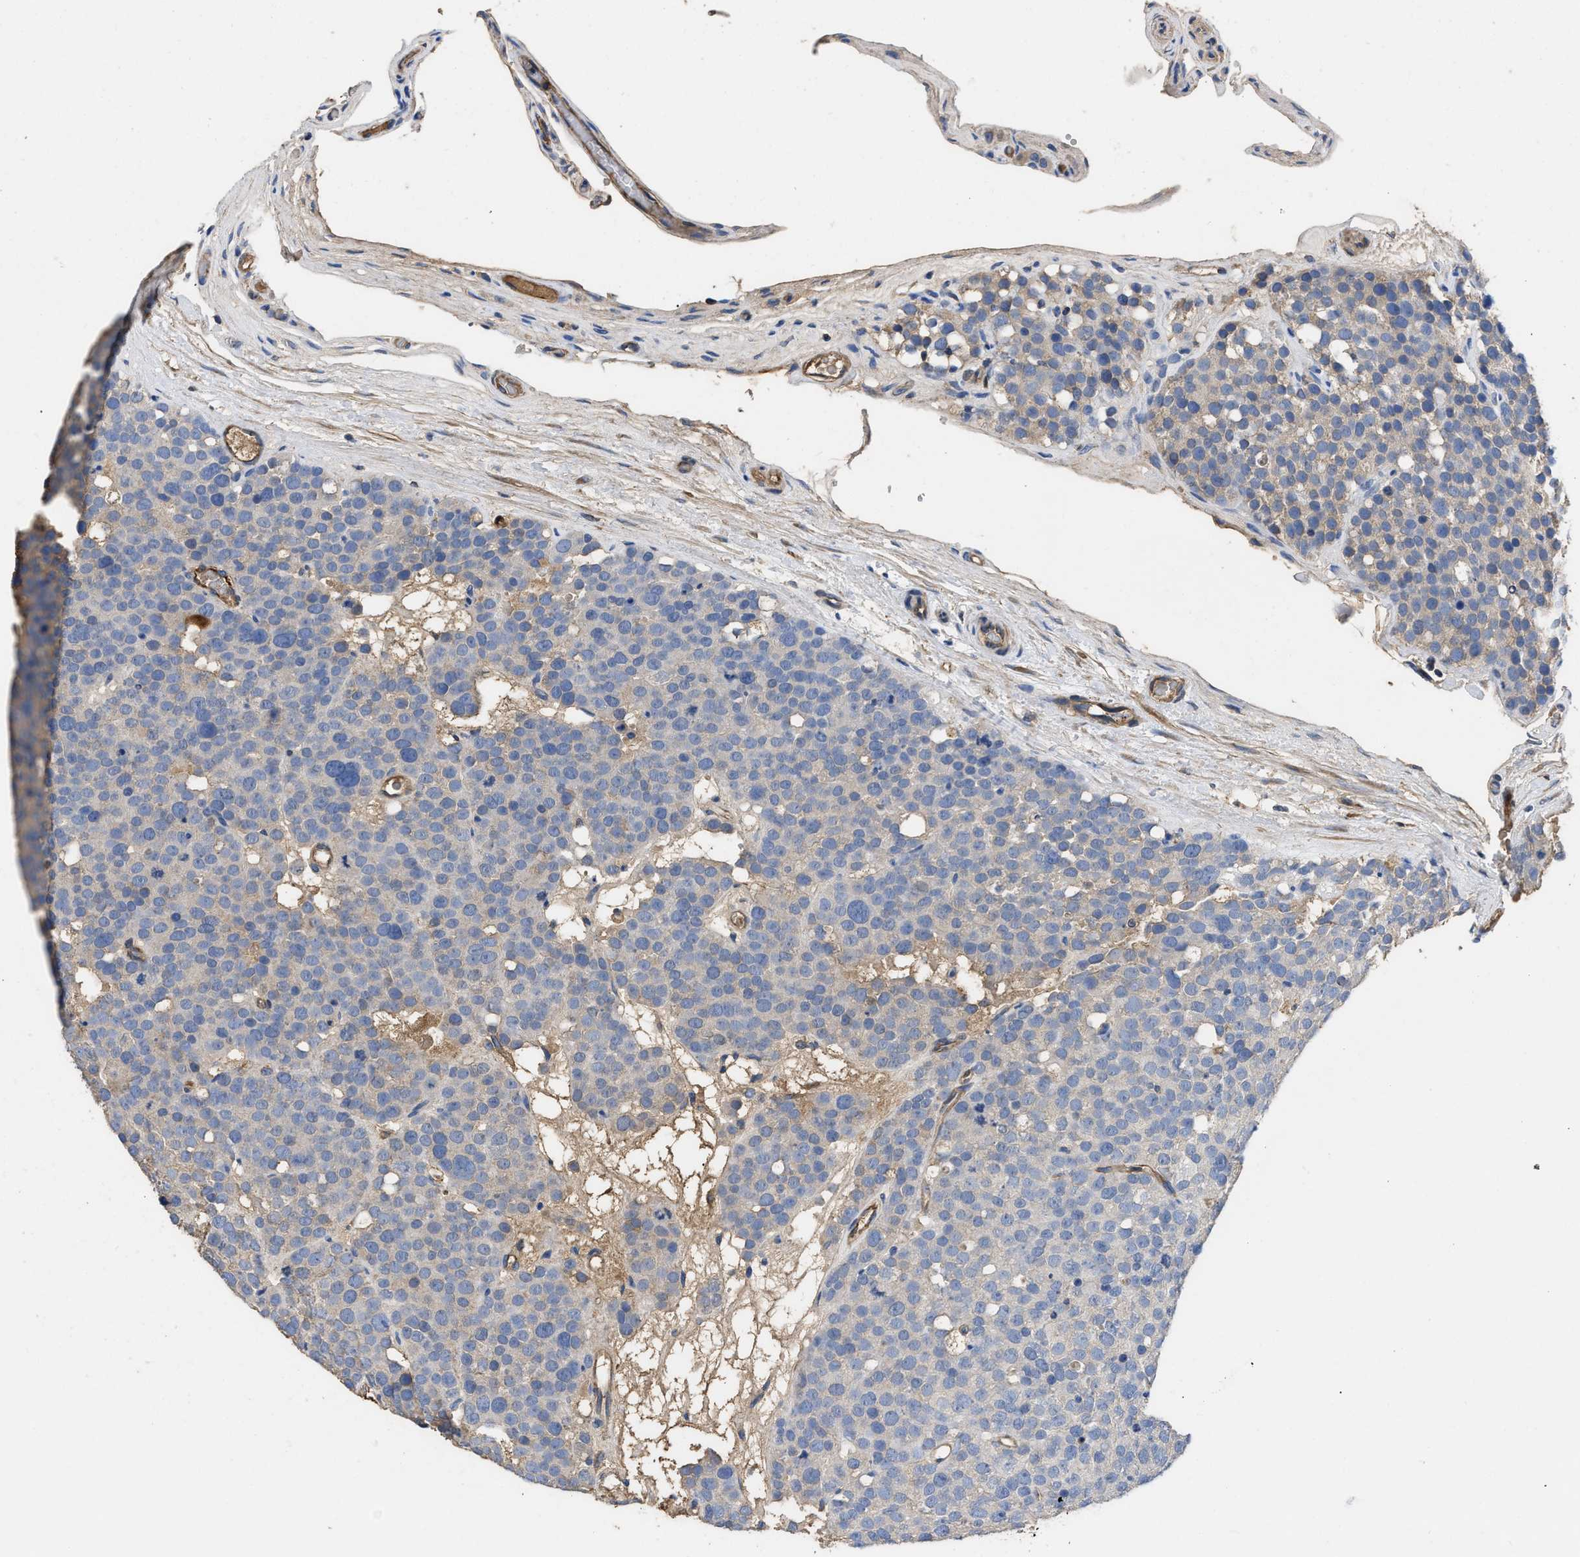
{"staining": {"intensity": "negative", "quantity": "none", "location": "none"}, "tissue": "testis cancer", "cell_type": "Tumor cells", "image_type": "cancer", "snomed": [{"axis": "morphology", "description": "Seminoma, NOS"}, {"axis": "topography", "description": "Testis"}], "caption": "High magnification brightfield microscopy of testis cancer (seminoma) stained with DAB (3,3'-diaminobenzidine) (brown) and counterstained with hematoxylin (blue): tumor cells show no significant positivity.", "gene": "USP4", "patient": {"sex": "male", "age": 71}}